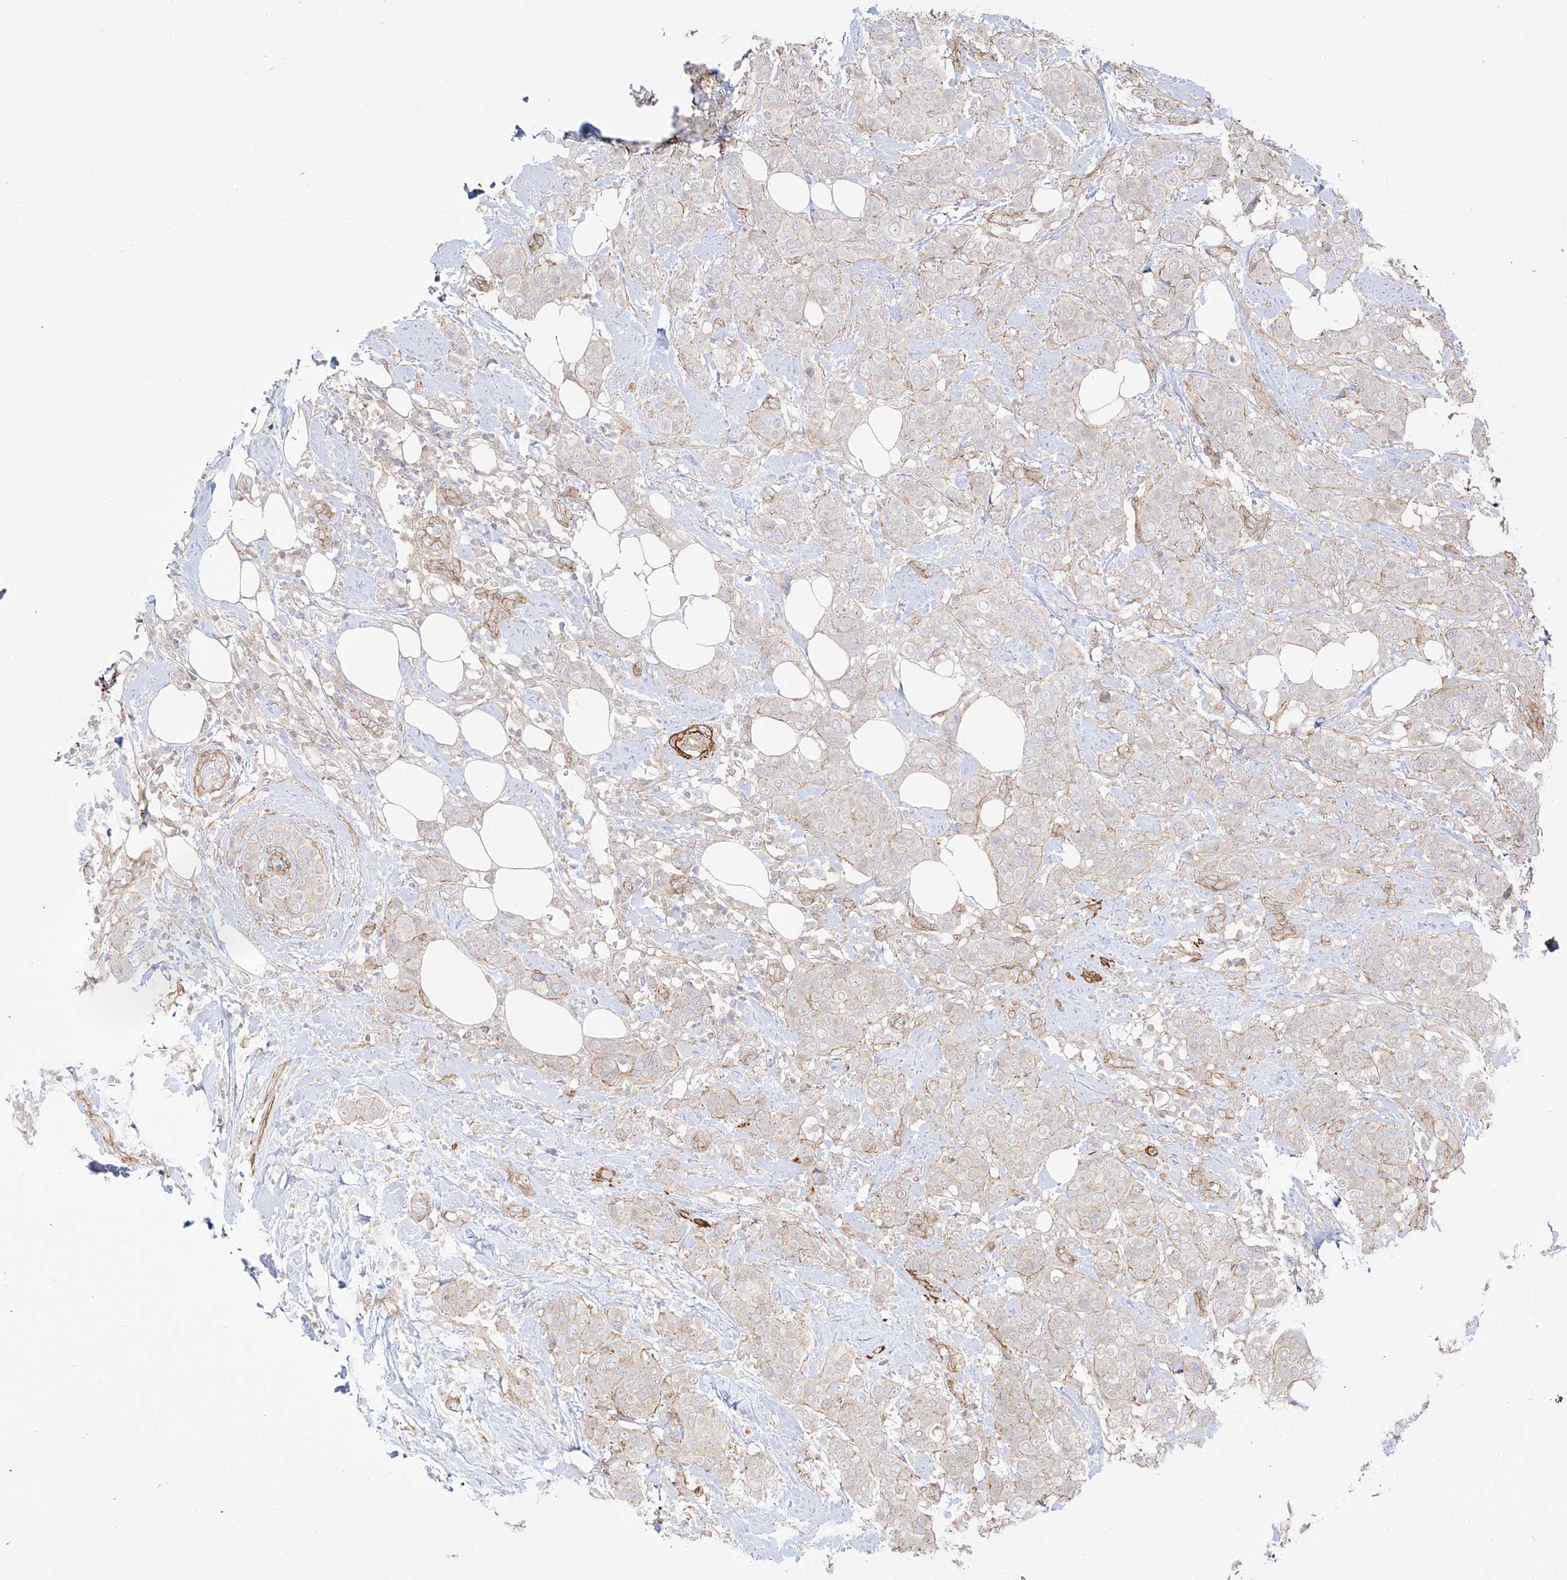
{"staining": {"intensity": "negative", "quantity": "none", "location": "none"}, "tissue": "breast cancer", "cell_type": "Tumor cells", "image_type": "cancer", "snomed": [{"axis": "morphology", "description": "Lobular carcinoma"}, {"axis": "topography", "description": "Breast"}], "caption": "The IHC image has no significant staining in tumor cells of breast cancer (lobular carcinoma) tissue. Nuclei are stained in blue.", "gene": "ZNF180", "patient": {"sex": "female", "age": 51}}